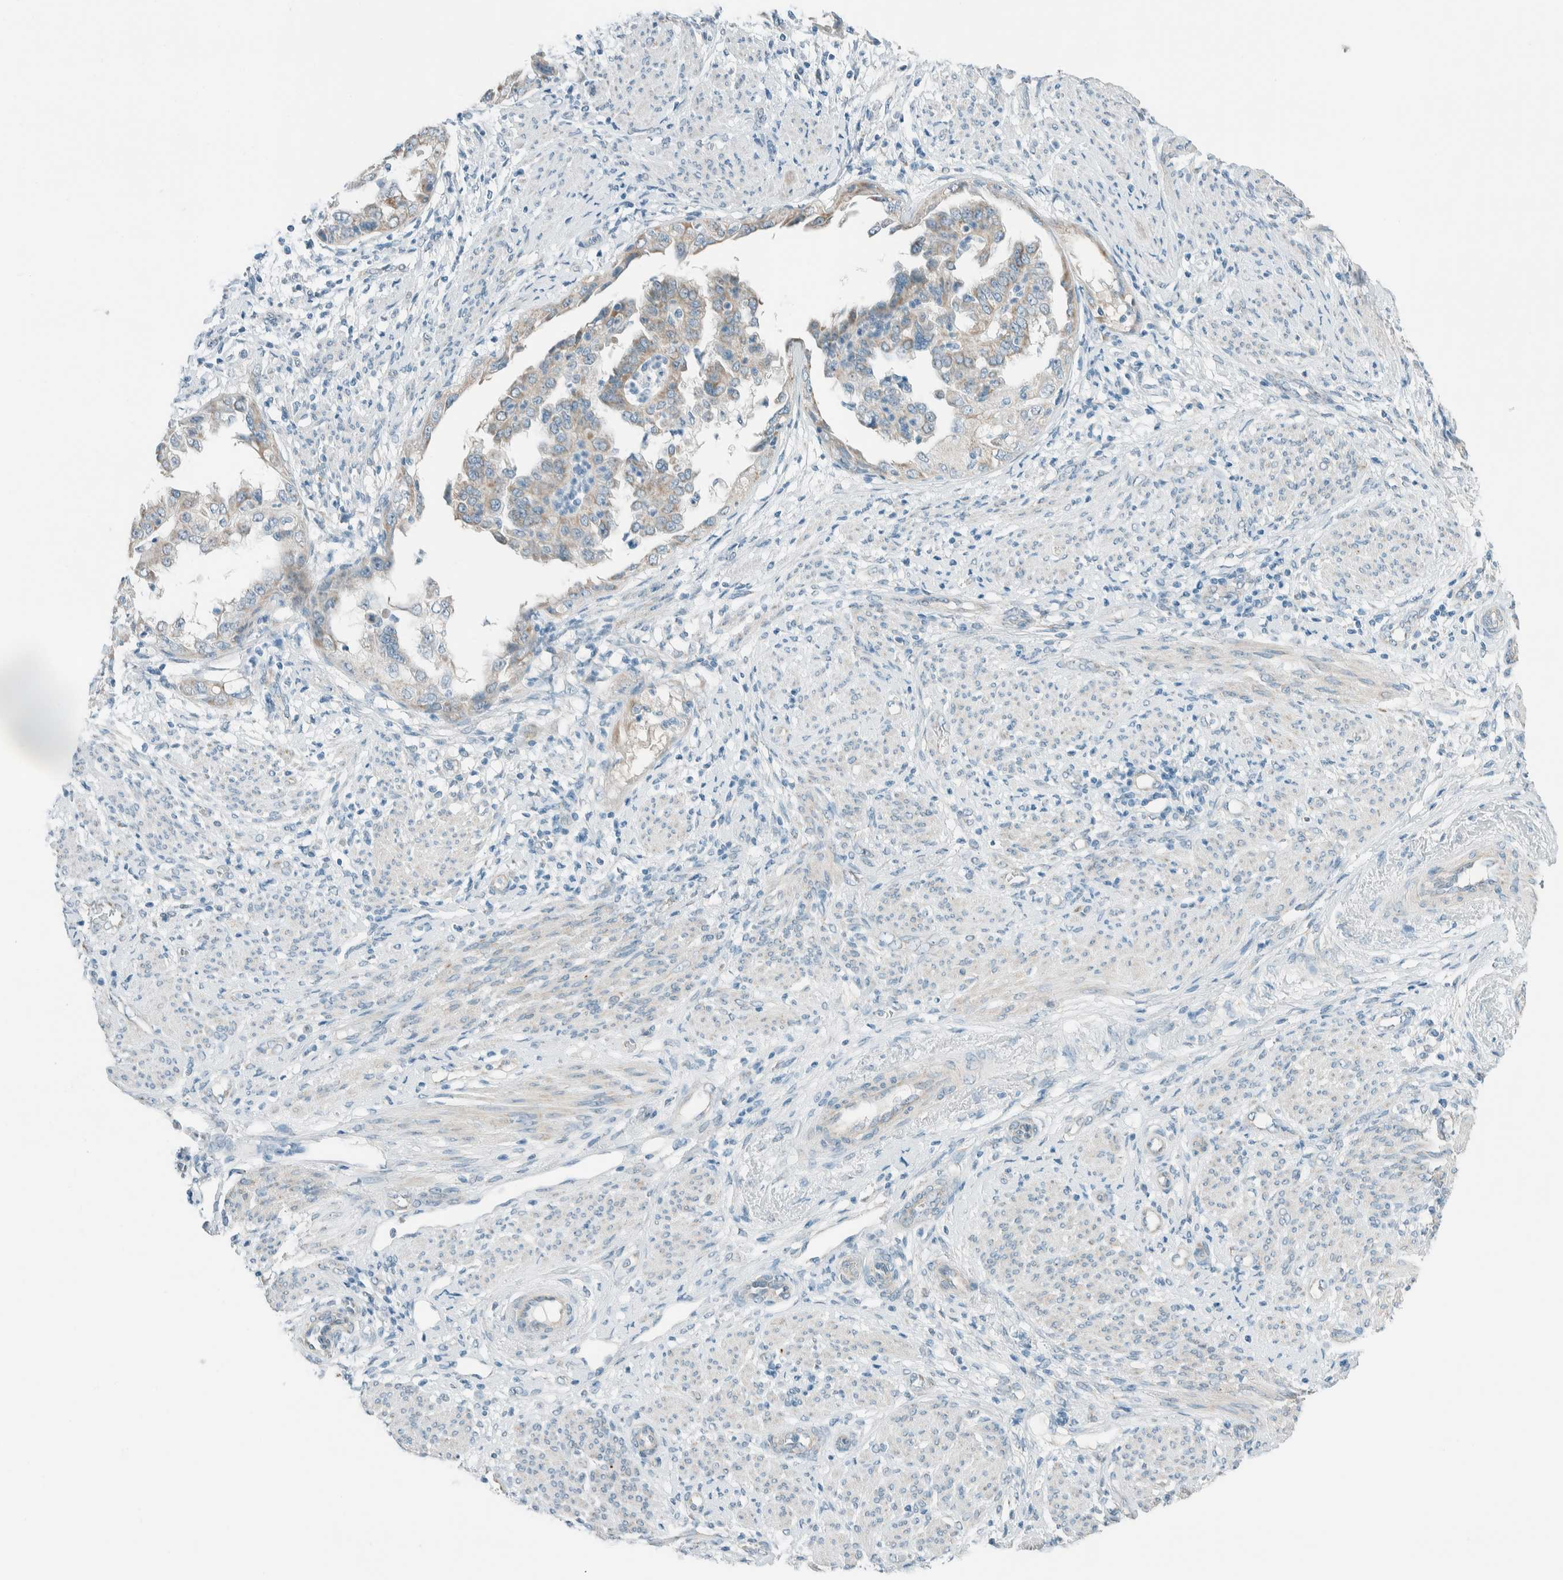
{"staining": {"intensity": "weak", "quantity": "<25%", "location": "cytoplasmic/membranous"}, "tissue": "endometrial cancer", "cell_type": "Tumor cells", "image_type": "cancer", "snomed": [{"axis": "morphology", "description": "Adenocarcinoma, NOS"}, {"axis": "topography", "description": "Endometrium"}], "caption": "DAB (3,3'-diaminobenzidine) immunohistochemical staining of human endometrial cancer (adenocarcinoma) displays no significant expression in tumor cells.", "gene": "ALDH7A1", "patient": {"sex": "female", "age": 85}}